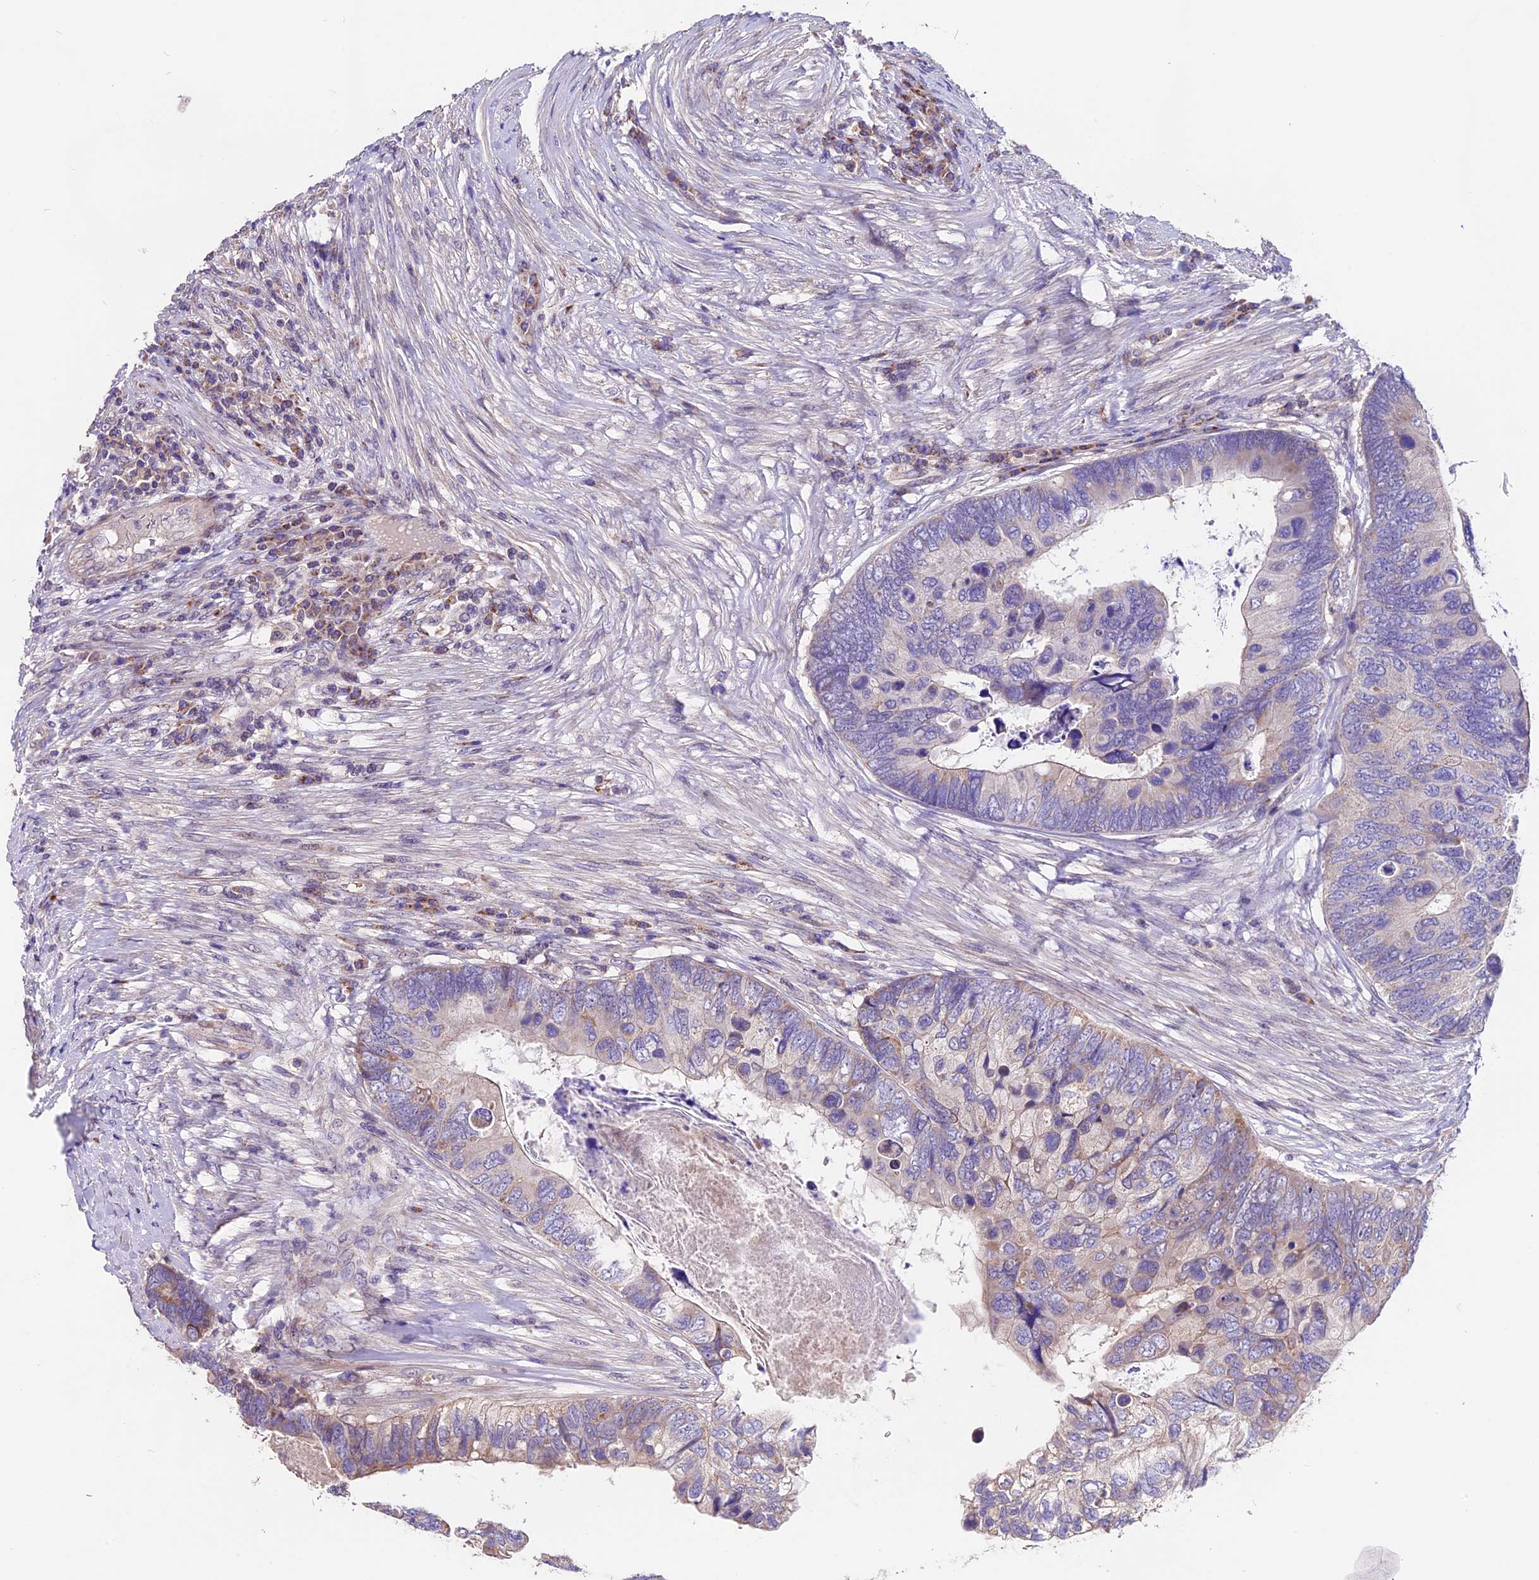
{"staining": {"intensity": "weak", "quantity": "<25%", "location": "cytoplasmic/membranous"}, "tissue": "colorectal cancer", "cell_type": "Tumor cells", "image_type": "cancer", "snomed": [{"axis": "morphology", "description": "Adenocarcinoma, NOS"}, {"axis": "topography", "description": "Colon"}], "caption": "Tumor cells are negative for brown protein staining in colorectal cancer (adenocarcinoma).", "gene": "DDX28", "patient": {"sex": "female", "age": 67}}